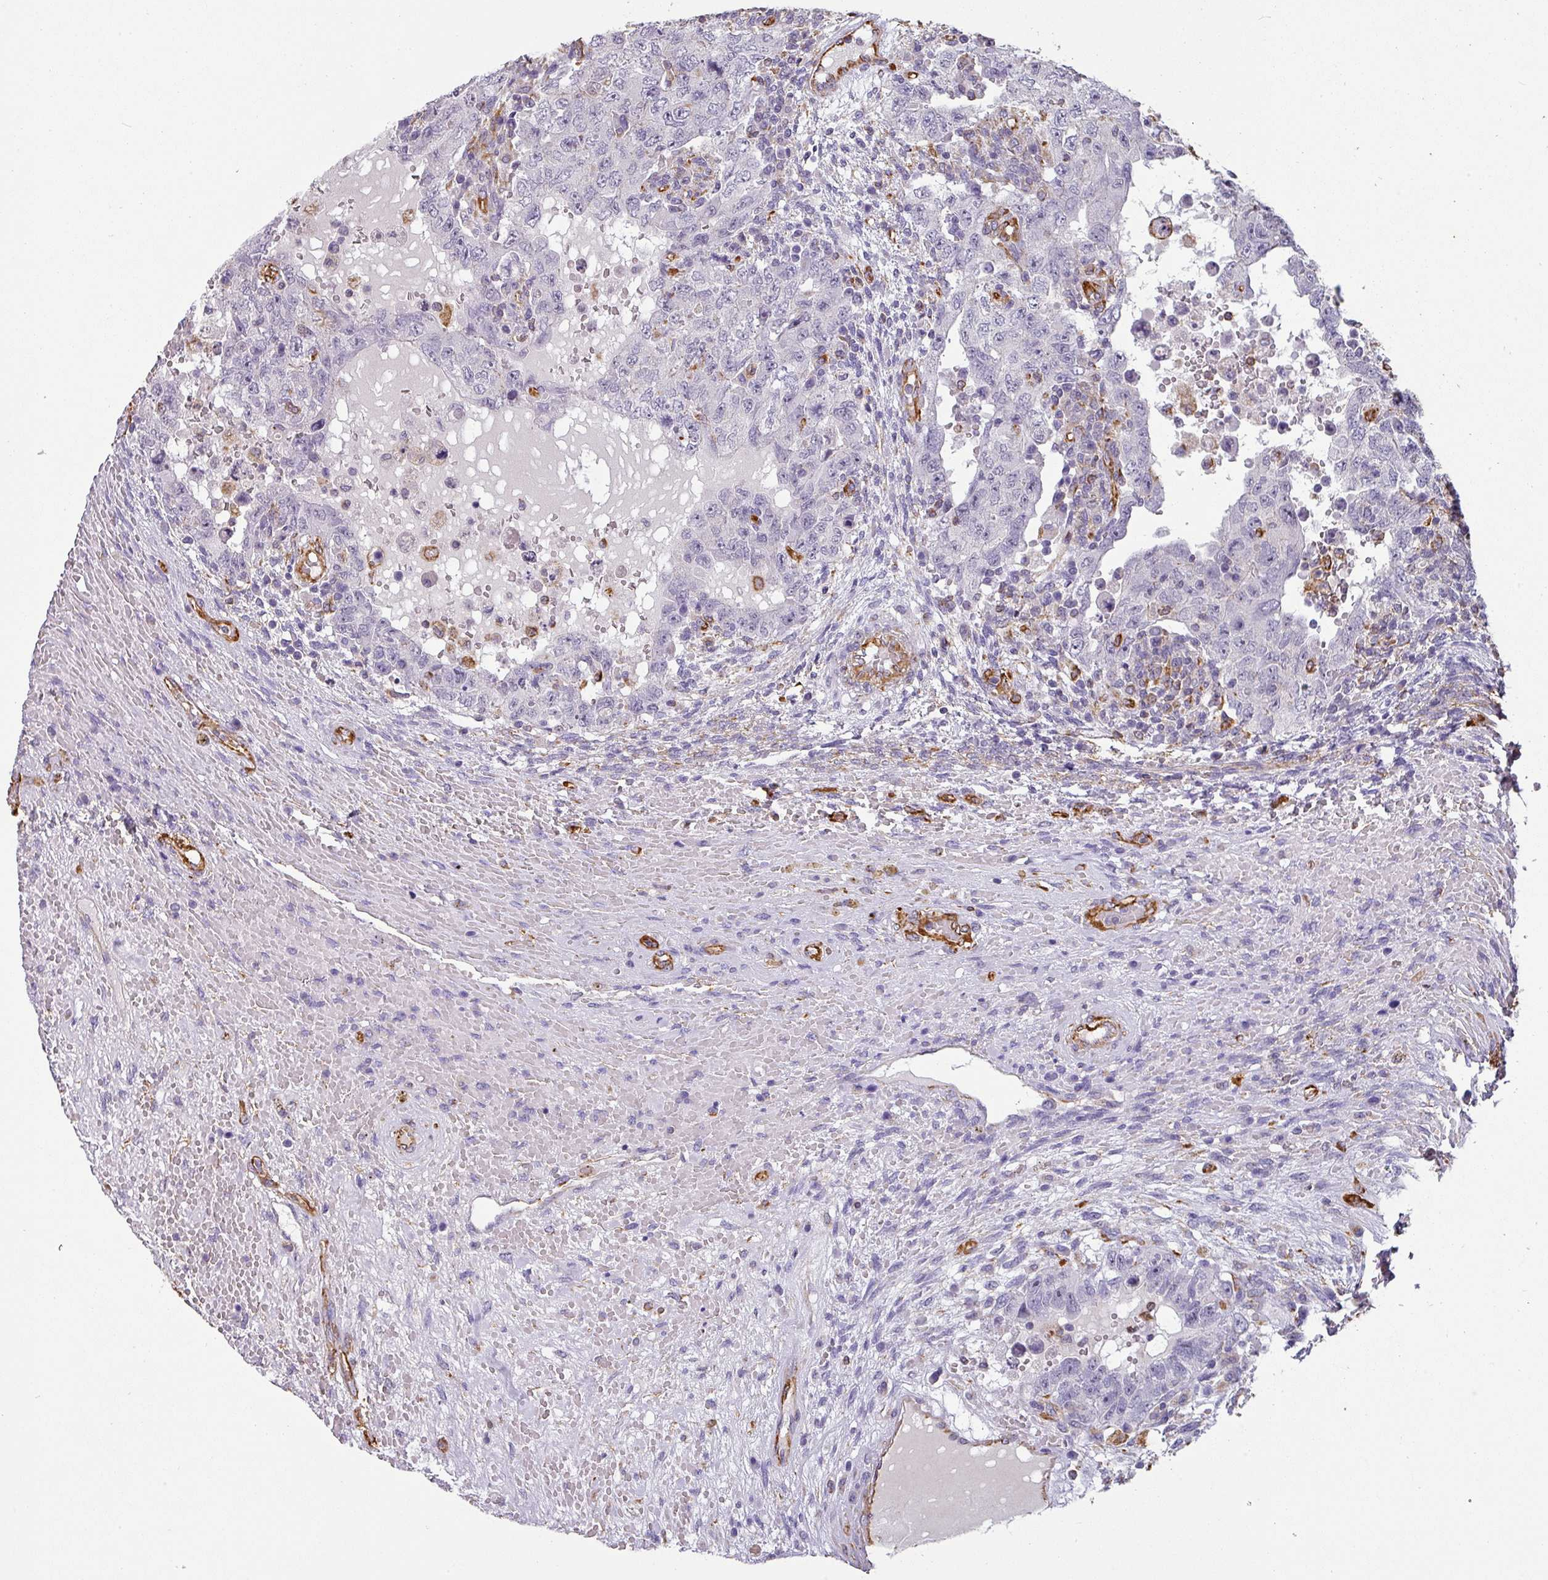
{"staining": {"intensity": "negative", "quantity": "none", "location": "none"}, "tissue": "testis cancer", "cell_type": "Tumor cells", "image_type": "cancer", "snomed": [{"axis": "morphology", "description": "Carcinoma, Embryonal, NOS"}, {"axis": "topography", "description": "Testis"}], "caption": "Embryonal carcinoma (testis) was stained to show a protein in brown. There is no significant expression in tumor cells.", "gene": "ZNF280C", "patient": {"sex": "male", "age": 26}}